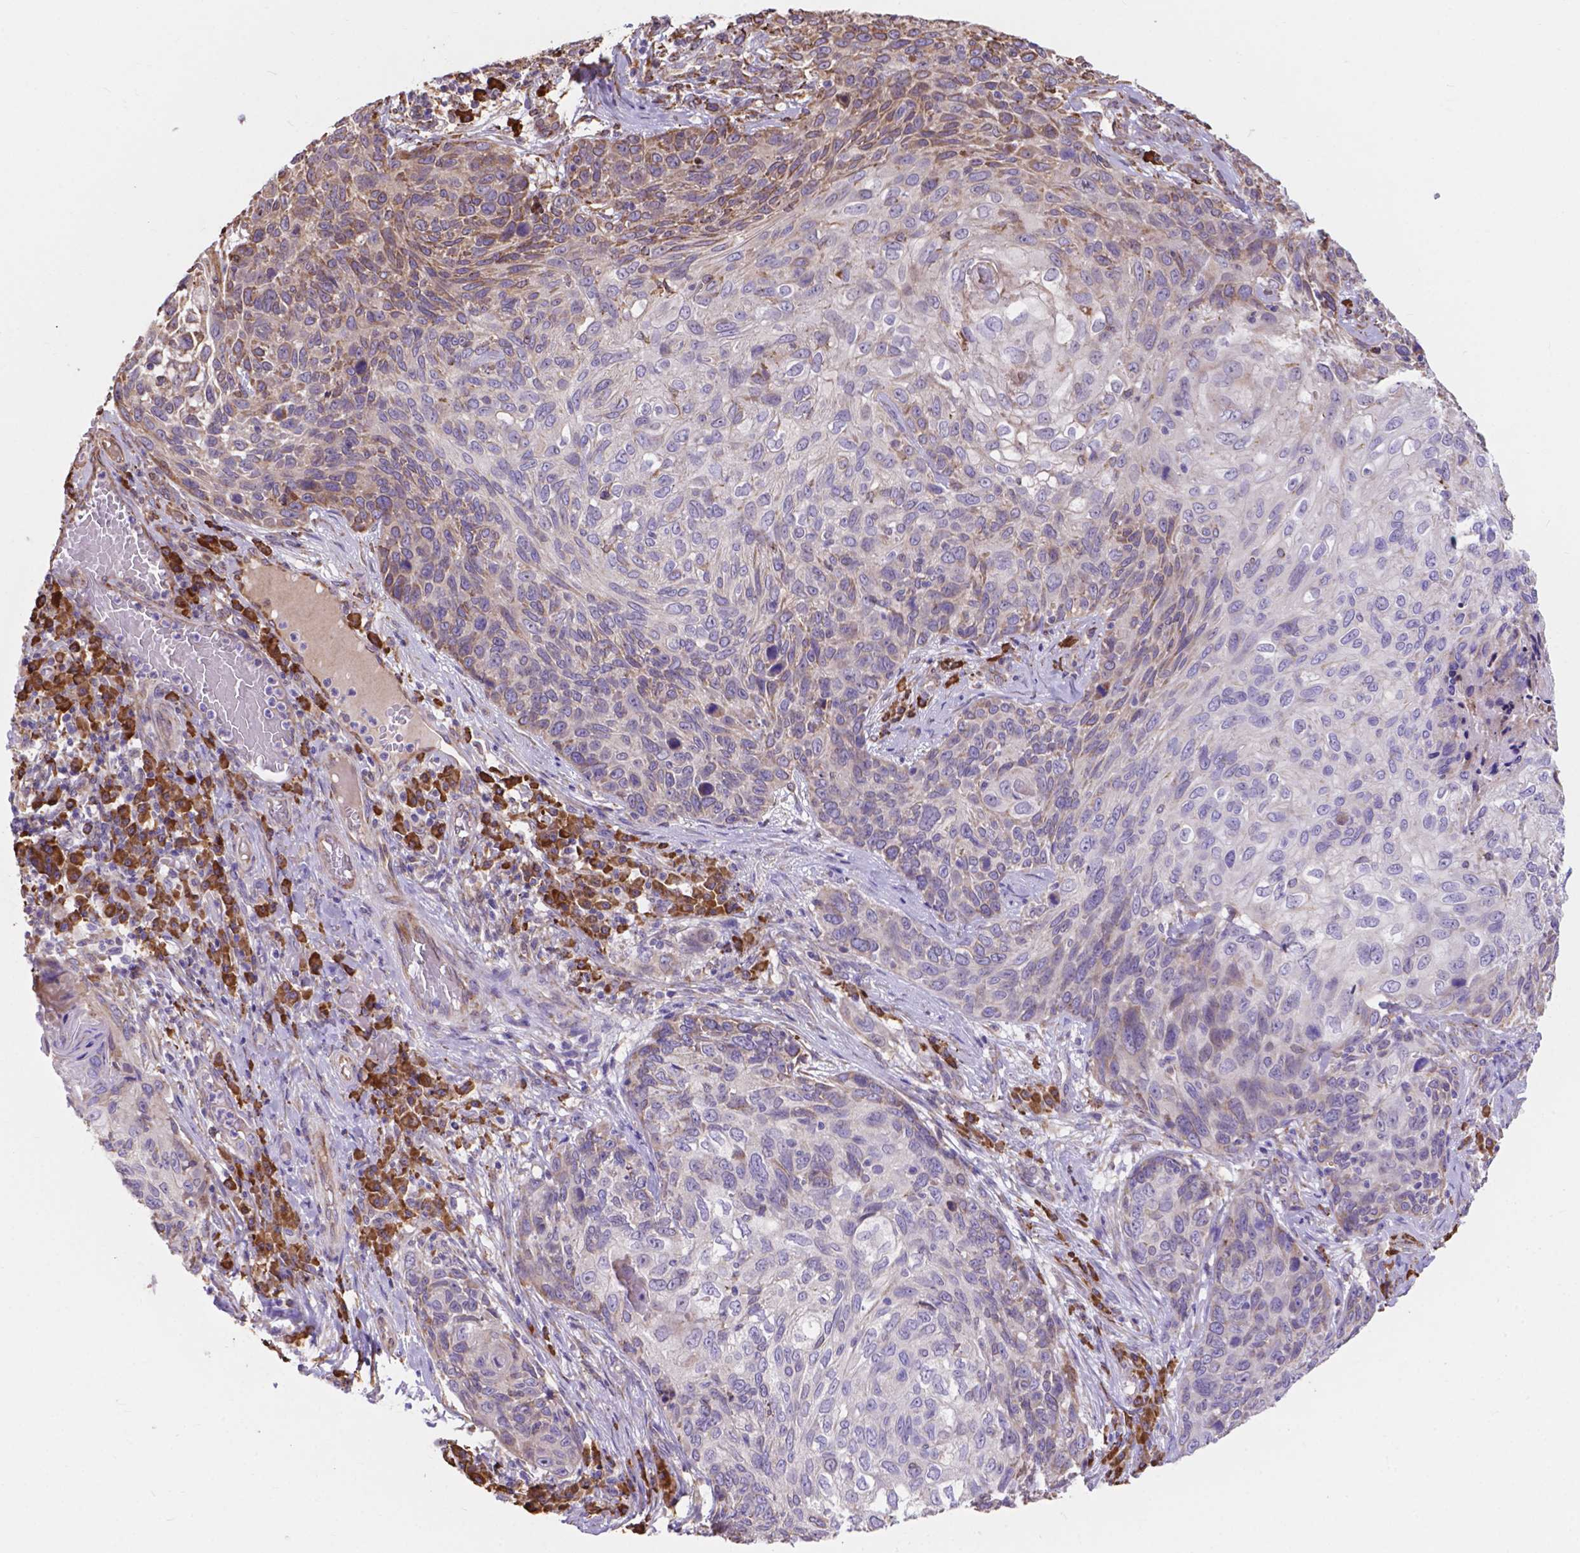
{"staining": {"intensity": "weak", "quantity": "<25%", "location": "cytoplasmic/membranous"}, "tissue": "skin cancer", "cell_type": "Tumor cells", "image_type": "cancer", "snomed": [{"axis": "morphology", "description": "Squamous cell carcinoma, NOS"}, {"axis": "topography", "description": "Skin"}], "caption": "The IHC image has no significant positivity in tumor cells of skin squamous cell carcinoma tissue.", "gene": "IPO11", "patient": {"sex": "male", "age": 92}}